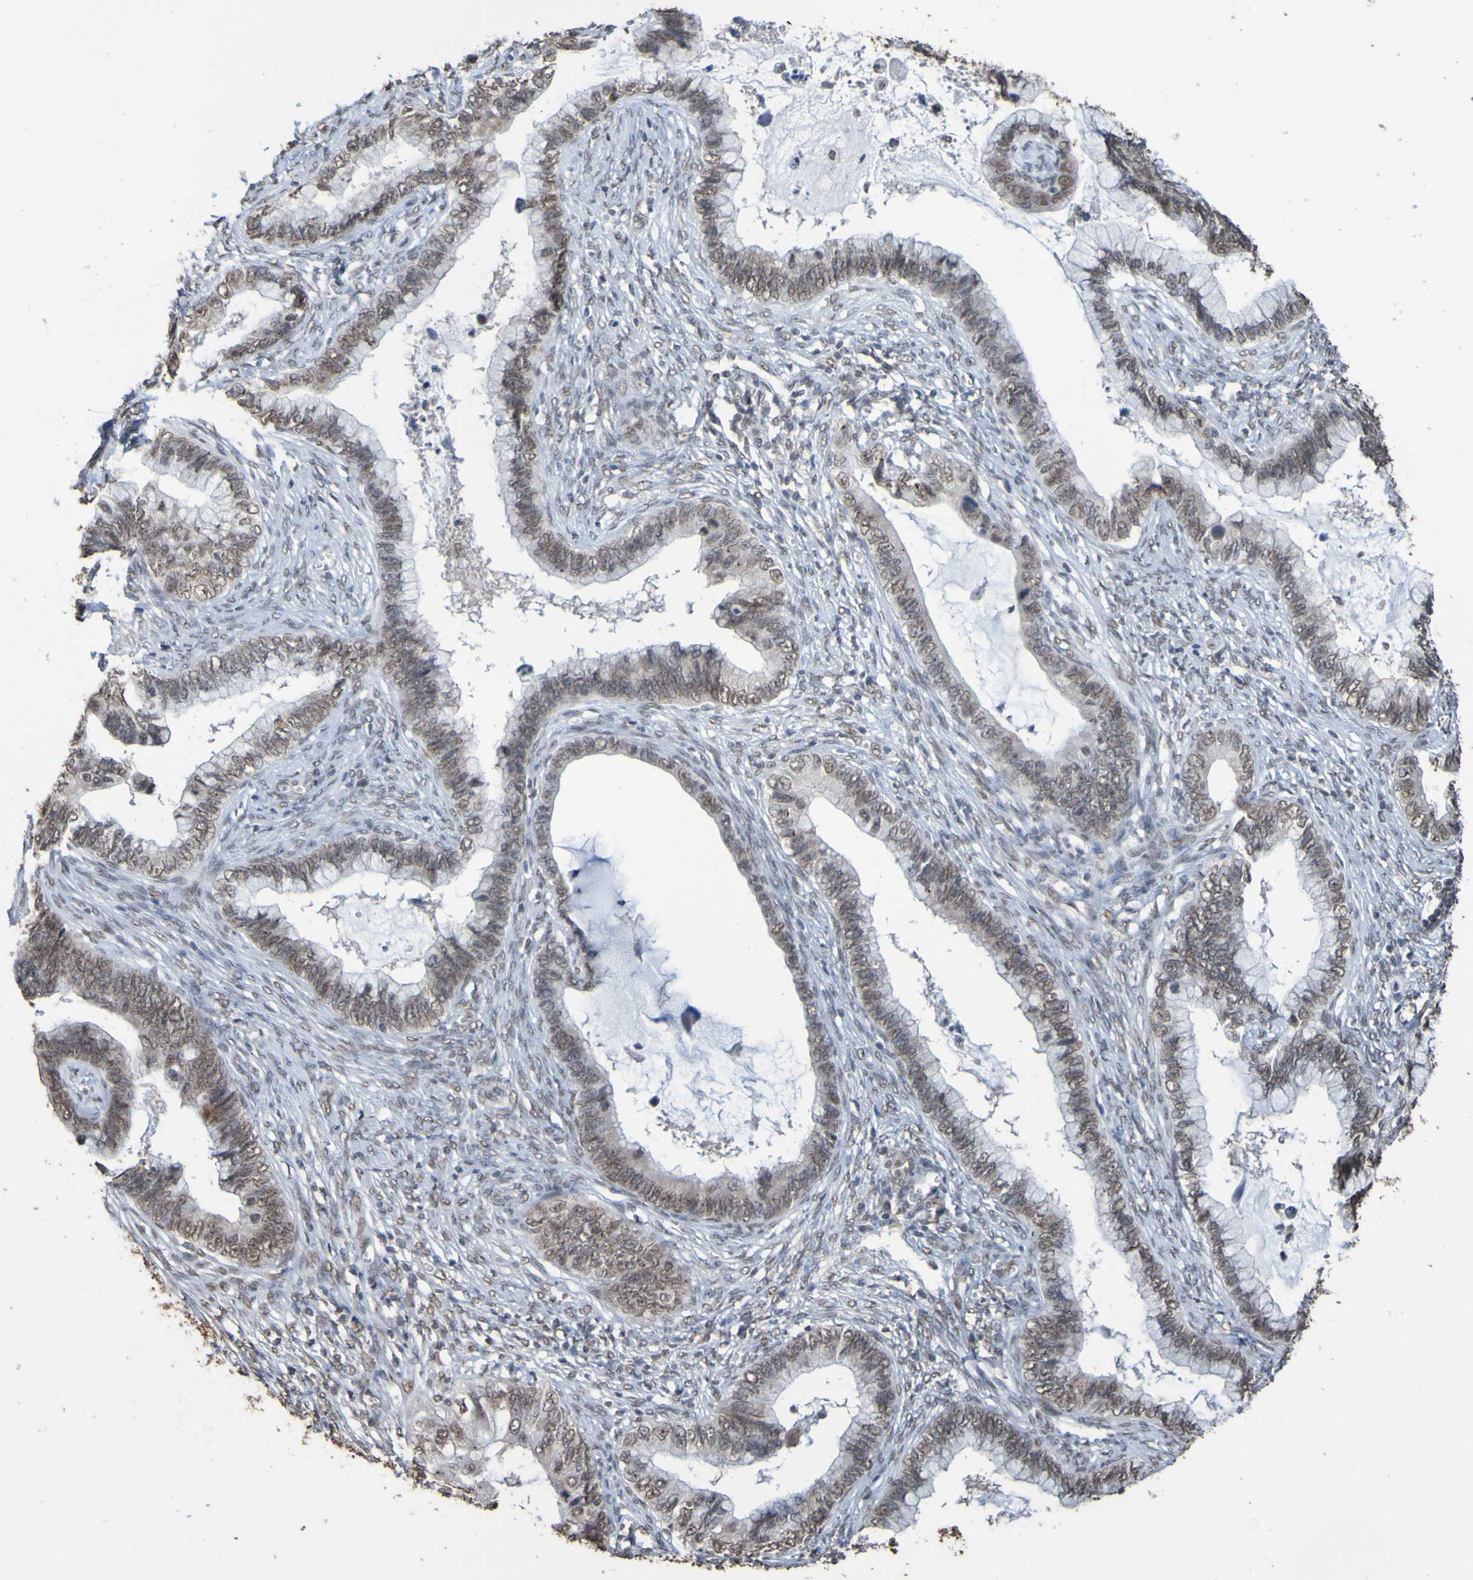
{"staining": {"intensity": "weak", "quantity": ">75%", "location": "nuclear"}, "tissue": "cervical cancer", "cell_type": "Tumor cells", "image_type": "cancer", "snomed": [{"axis": "morphology", "description": "Adenocarcinoma, NOS"}, {"axis": "topography", "description": "Cervix"}], "caption": "Cervical cancer (adenocarcinoma) stained with a brown dye reveals weak nuclear positive staining in approximately >75% of tumor cells.", "gene": "ALKBH2", "patient": {"sex": "female", "age": 44}}